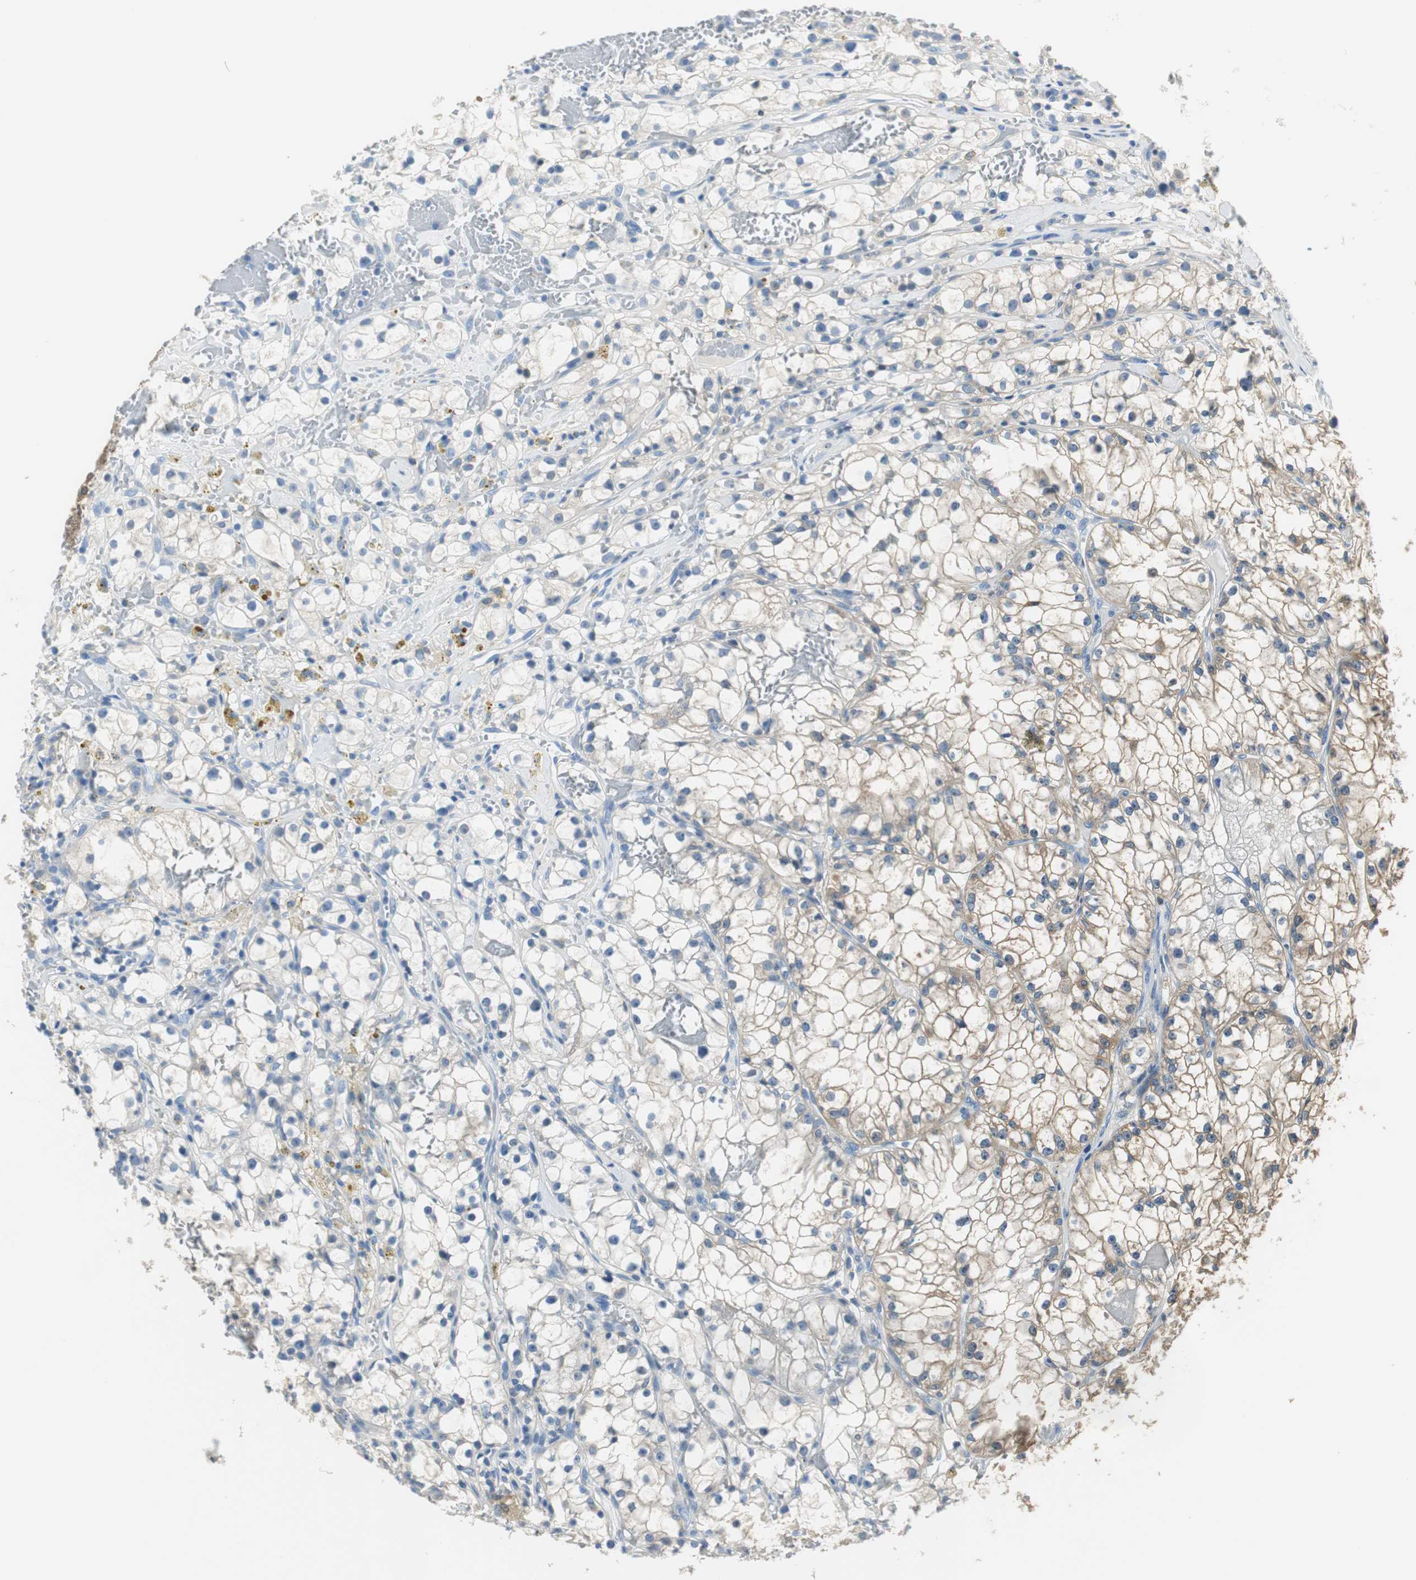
{"staining": {"intensity": "moderate", "quantity": "25%-75%", "location": "cytoplasmic/membranous"}, "tissue": "renal cancer", "cell_type": "Tumor cells", "image_type": "cancer", "snomed": [{"axis": "morphology", "description": "Adenocarcinoma, NOS"}, {"axis": "topography", "description": "Kidney"}], "caption": "Human adenocarcinoma (renal) stained with a brown dye displays moderate cytoplasmic/membranous positive positivity in about 25%-75% of tumor cells.", "gene": "FBP1", "patient": {"sex": "male", "age": 56}}